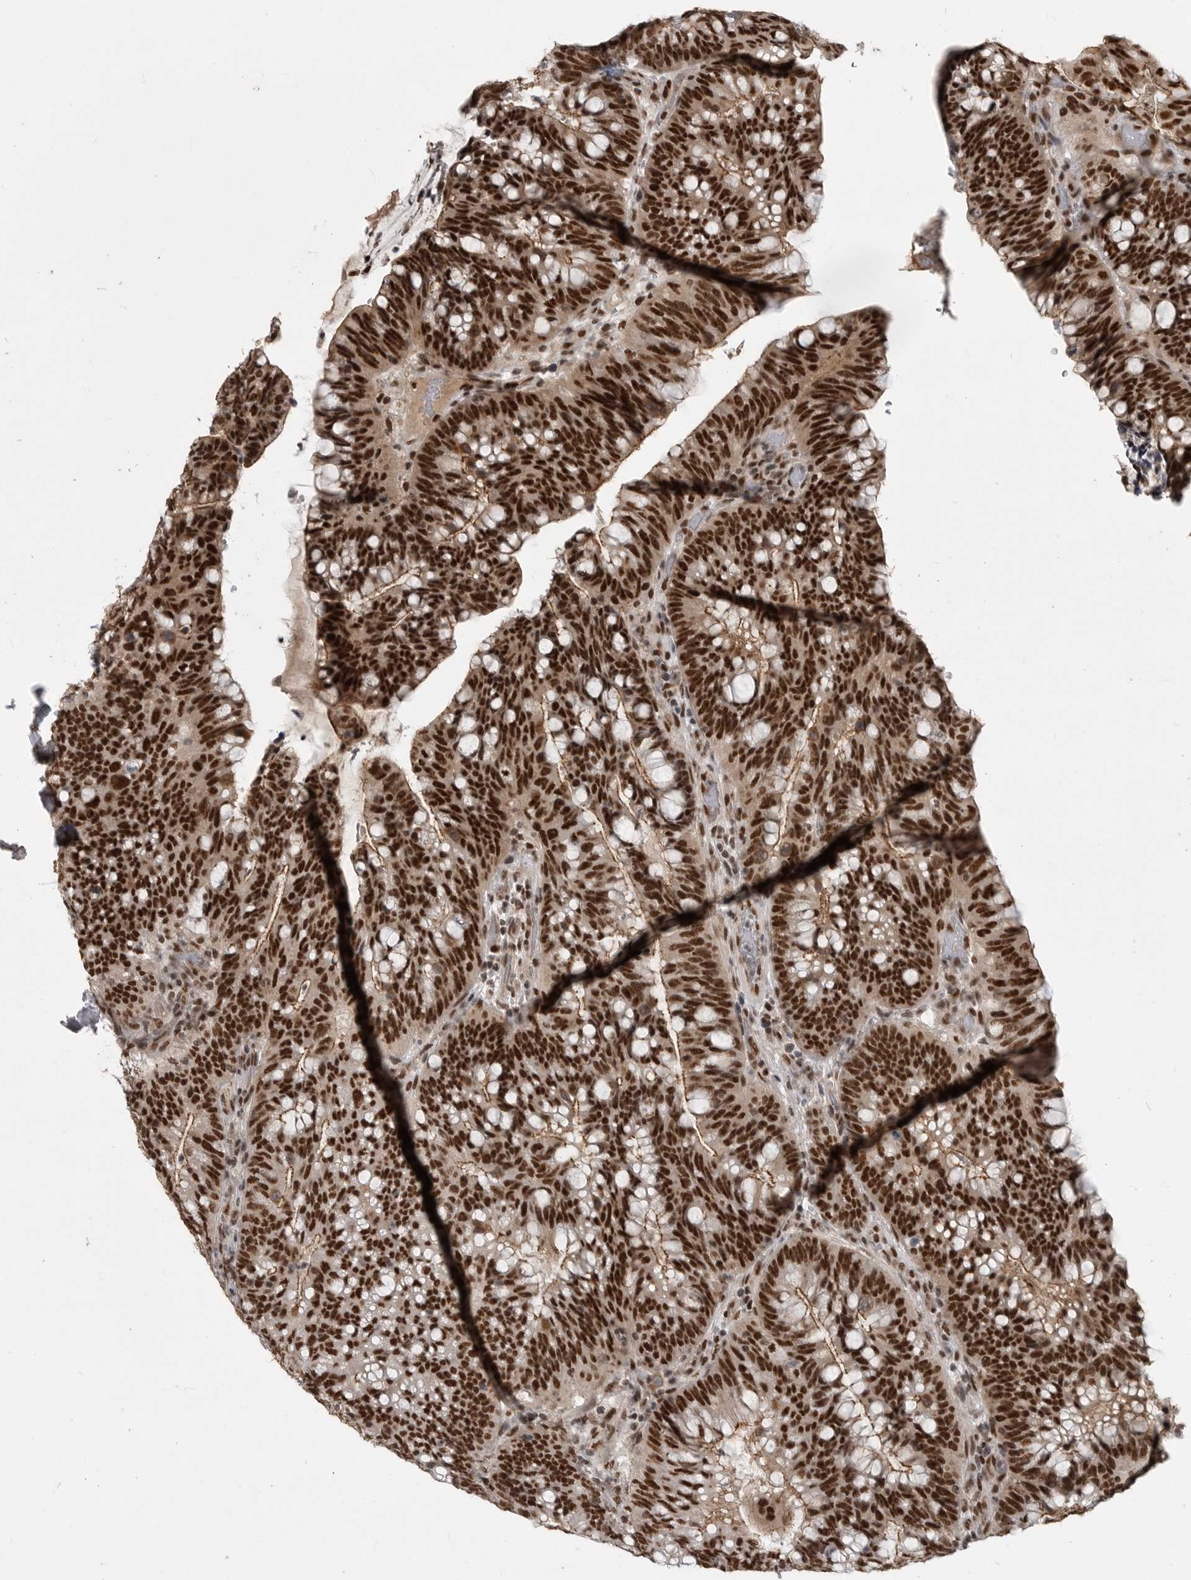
{"staining": {"intensity": "strong", "quantity": ">75%", "location": "nuclear"}, "tissue": "colorectal cancer", "cell_type": "Tumor cells", "image_type": "cancer", "snomed": [{"axis": "morphology", "description": "Adenocarcinoma, NOS"}, {"axis": "topography", "description": "Colon"}], "caption": "Protein staining demonstrates strong nuclear expression in about >75% of tumor cells in adenocarcinoma (colorectal). The staining is performed using DAB brown chromogen to label protein expression. The nuclei are counter-stained blue using hematoxylin.", "gene": "CBLL1", "patient": {"sex": "female", "age": 66}}